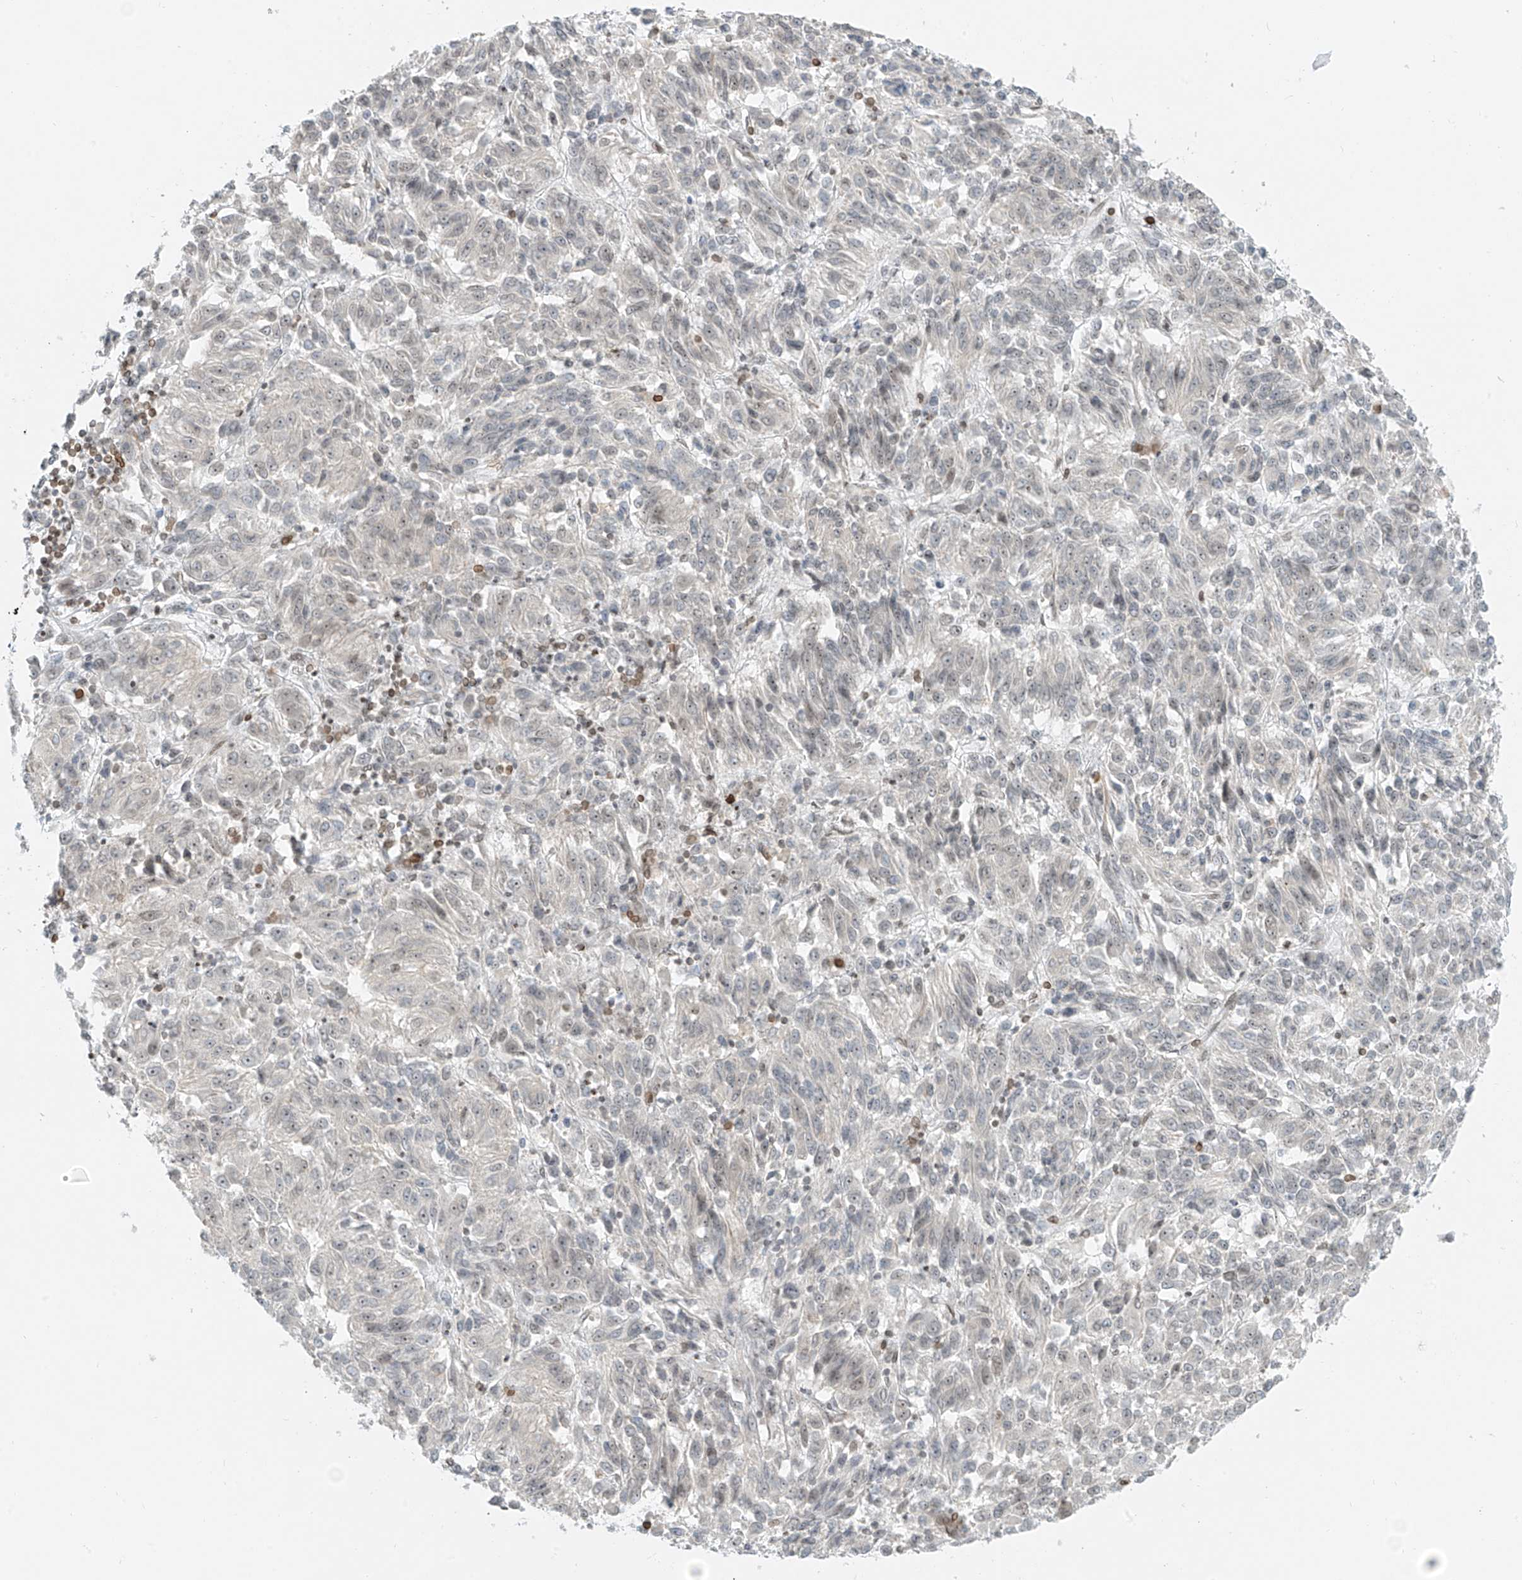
{"staining": {"intensity": "weak", "quantity": "<25%", "location": "nuclear"}, "tissue": "melanoma", "cell_type": "Tumor cells", "image_type": "cancer", "snomed": [{"axis": "morphology", "description": "Malignant melanoma, Metastatic site"}, {"axis": "topography", "description": "Lung"}], "caption": "Immunohistochemistry (IHC) photomicrograph of malignant melanoma (metastatic site) stained for a protein (brown), which reveals no expression in tumor cells.", "gene": "SAMD15", "patient": {"sex": "male", "age": 64}}